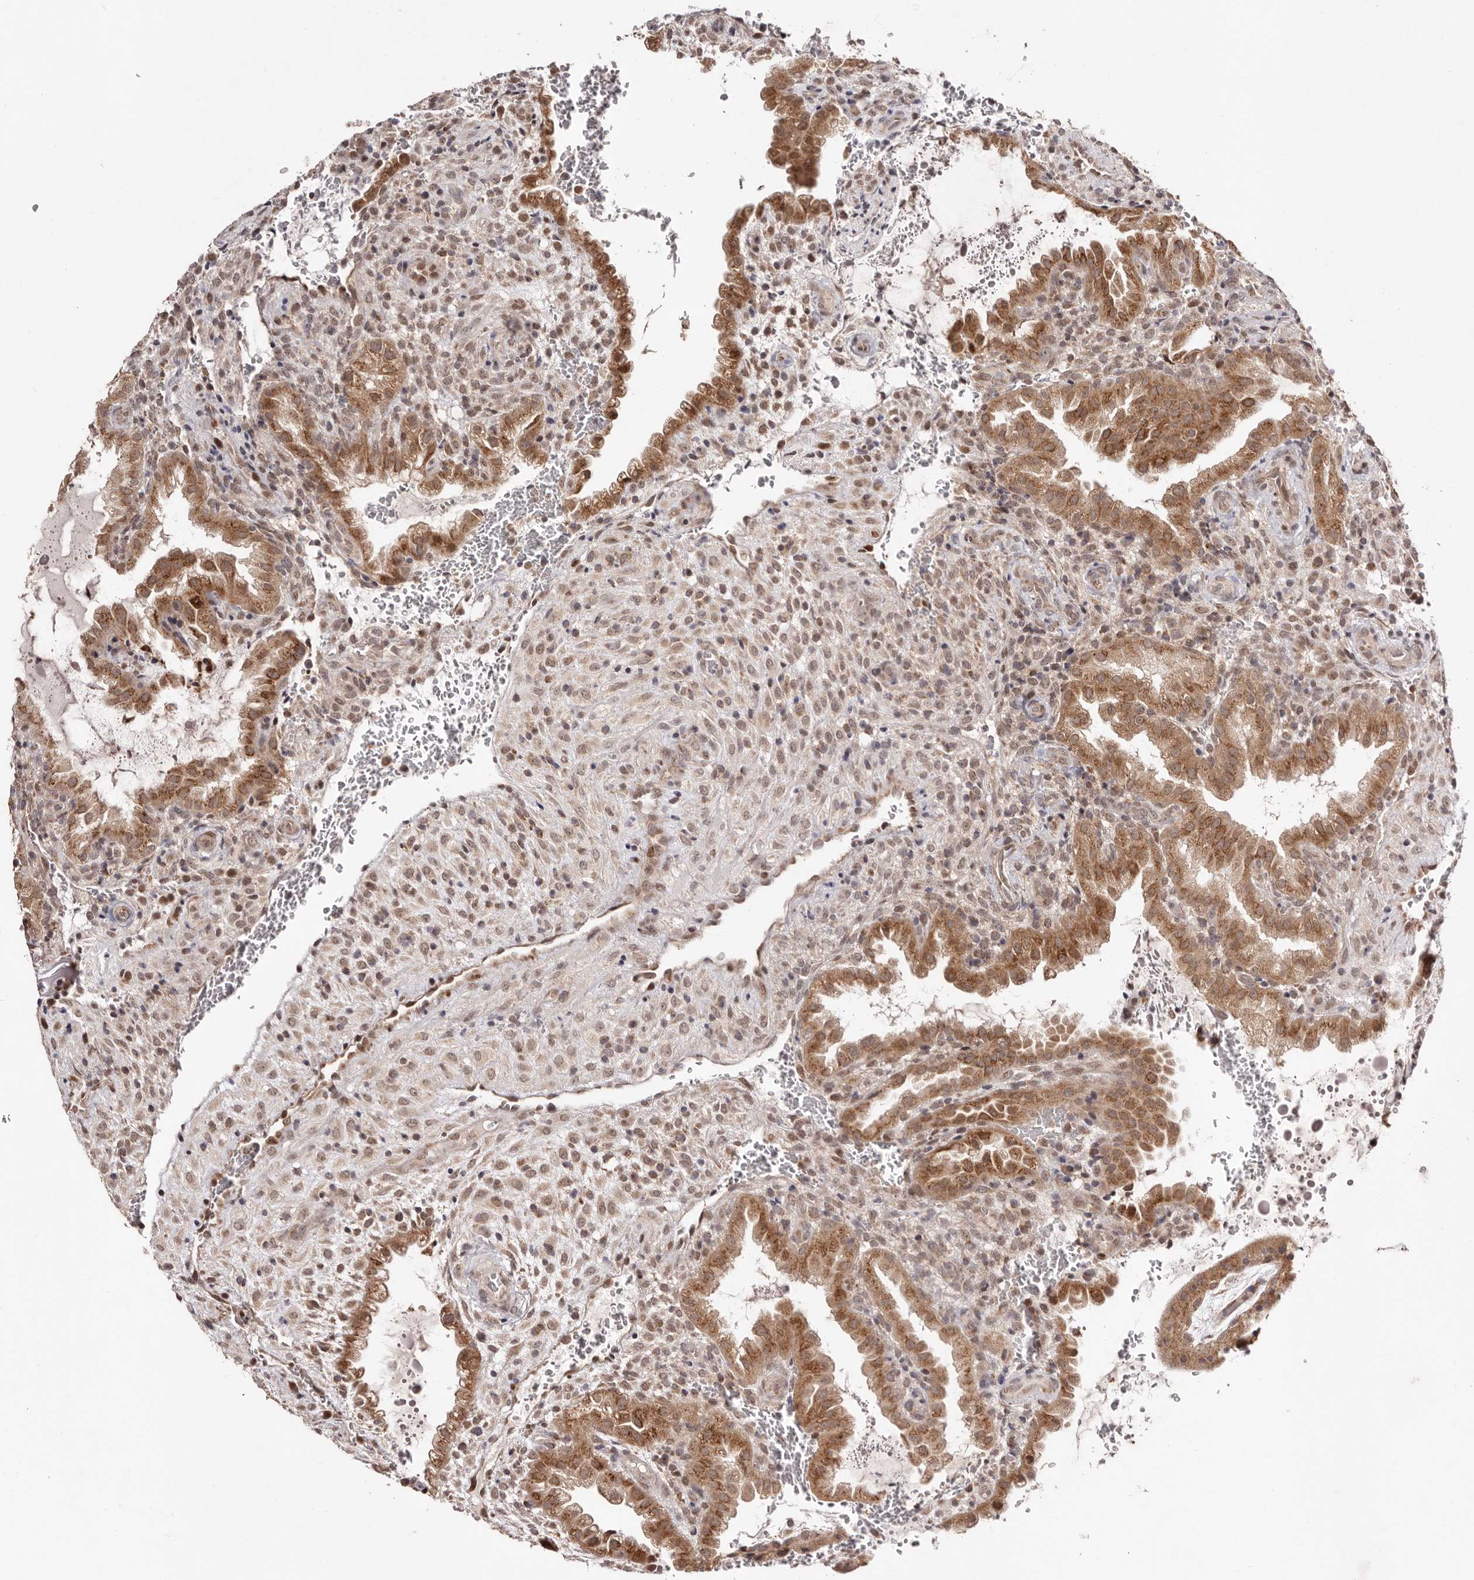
{"staining": {"intensity": "moderate", "quantity": ">75%", "location": "cytoplasmic/membranous,nuclear"}, "tissue": "placenta", "cell_type": "Decidual cells", "image_type": "normal", "snomed": [{"axis": "morphology", "description": "Normal tissue, NOS"}, {"axis": "topography", "description": "Placenta"}], "caption": "A medium amount of moderate cytoplasmic/membranous,nuclear expression is present in approximately >75% of decidual cells in unremarkable placenta.", "gene": "EGR3", "patient": {"sex": "female", "age": 35}}